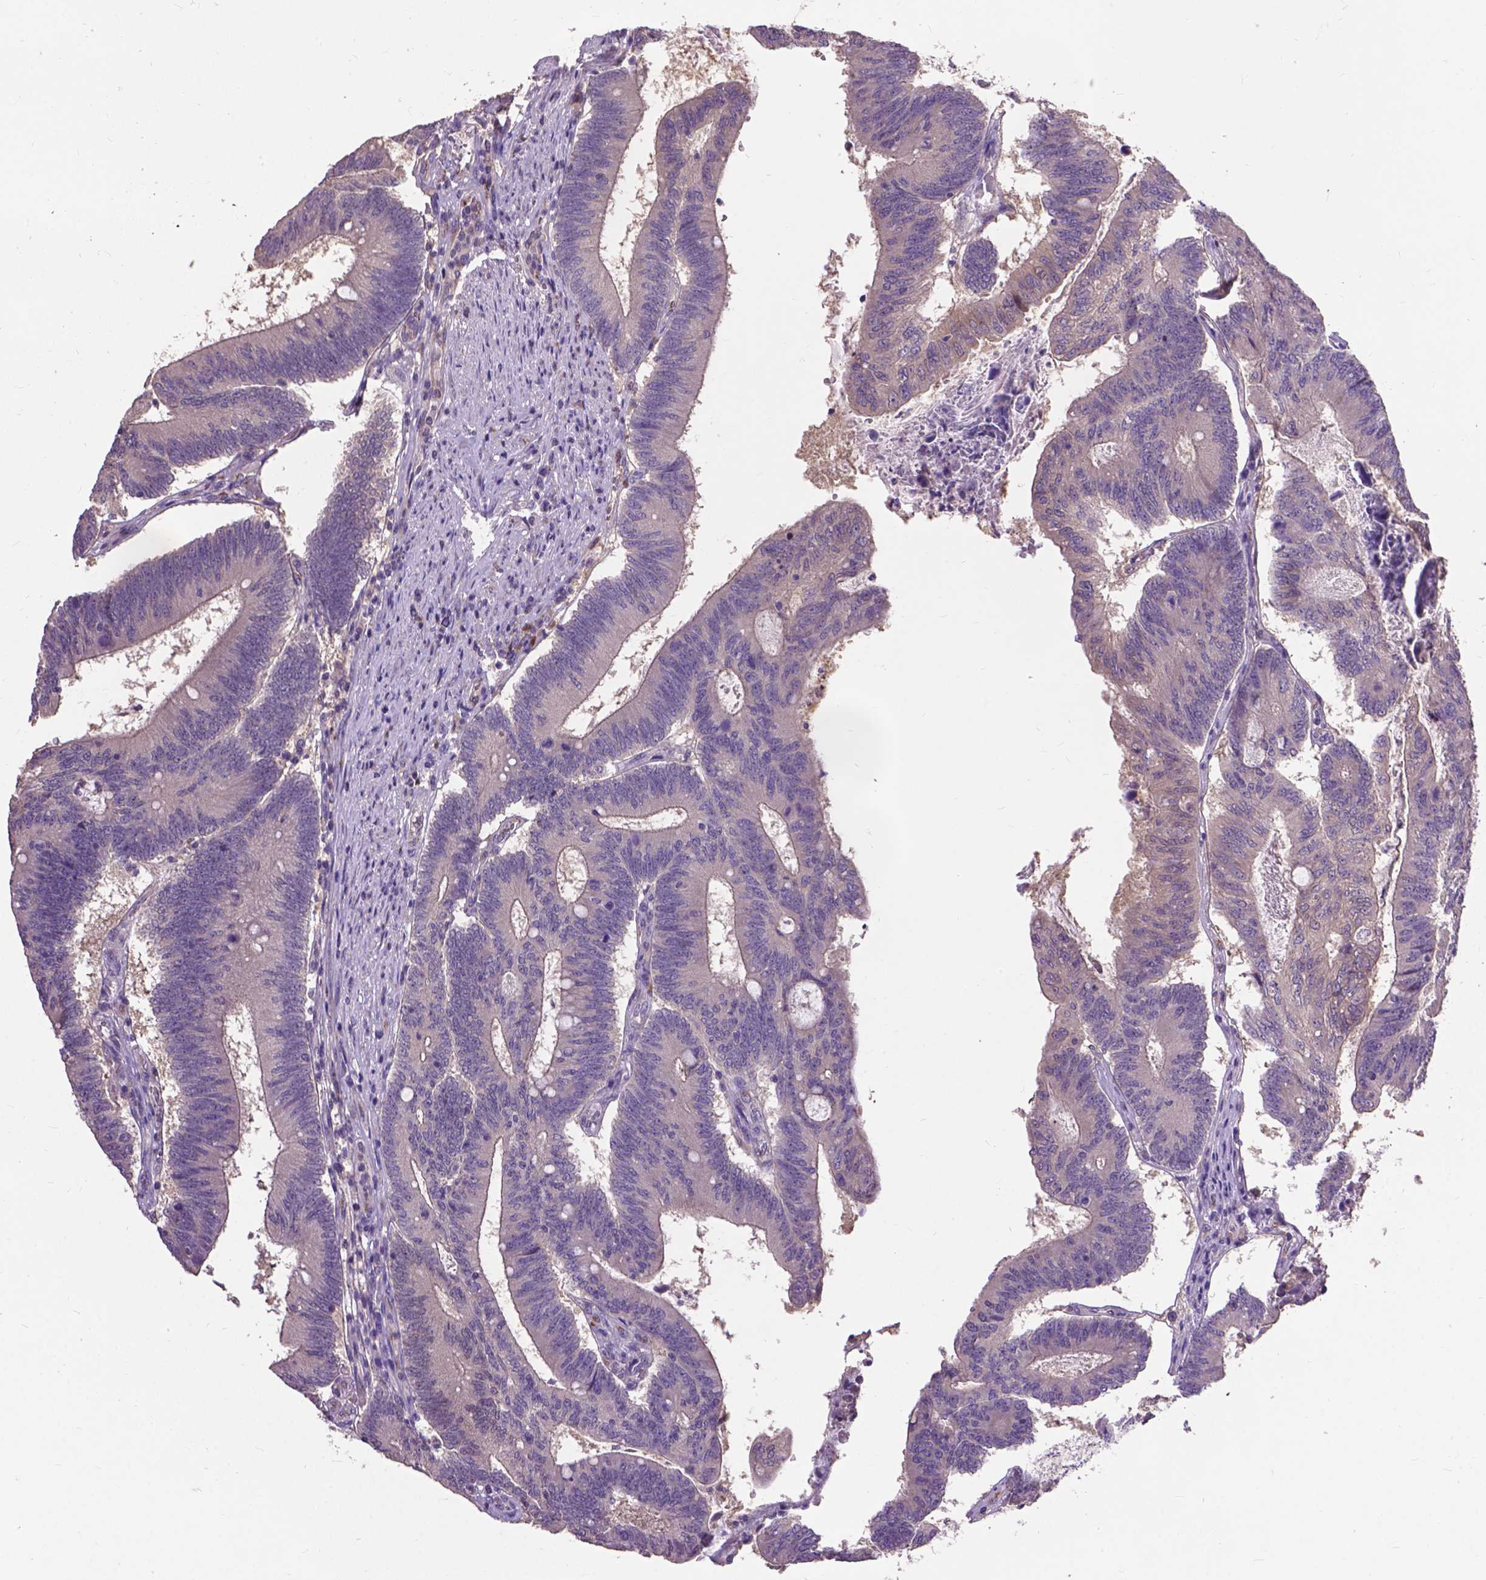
{"staining": {"intensity": "negative", "quantity": "none", "location": "none"}, "tissue": "colorectal cancer", "cell_type": "Tumor cells", "image_type": "cancer", "snomed": [{"axis": "morphology", "description": "Adenocarcinoma, NOS"}, {"axis": "topography", "description": "Colon"}], "caption": "Tumor cells show no significant staining in colorectal cancer (adenocarcinoma).", "gene": "ZNF337", "patient": {"sex": "female", "age": 70}}